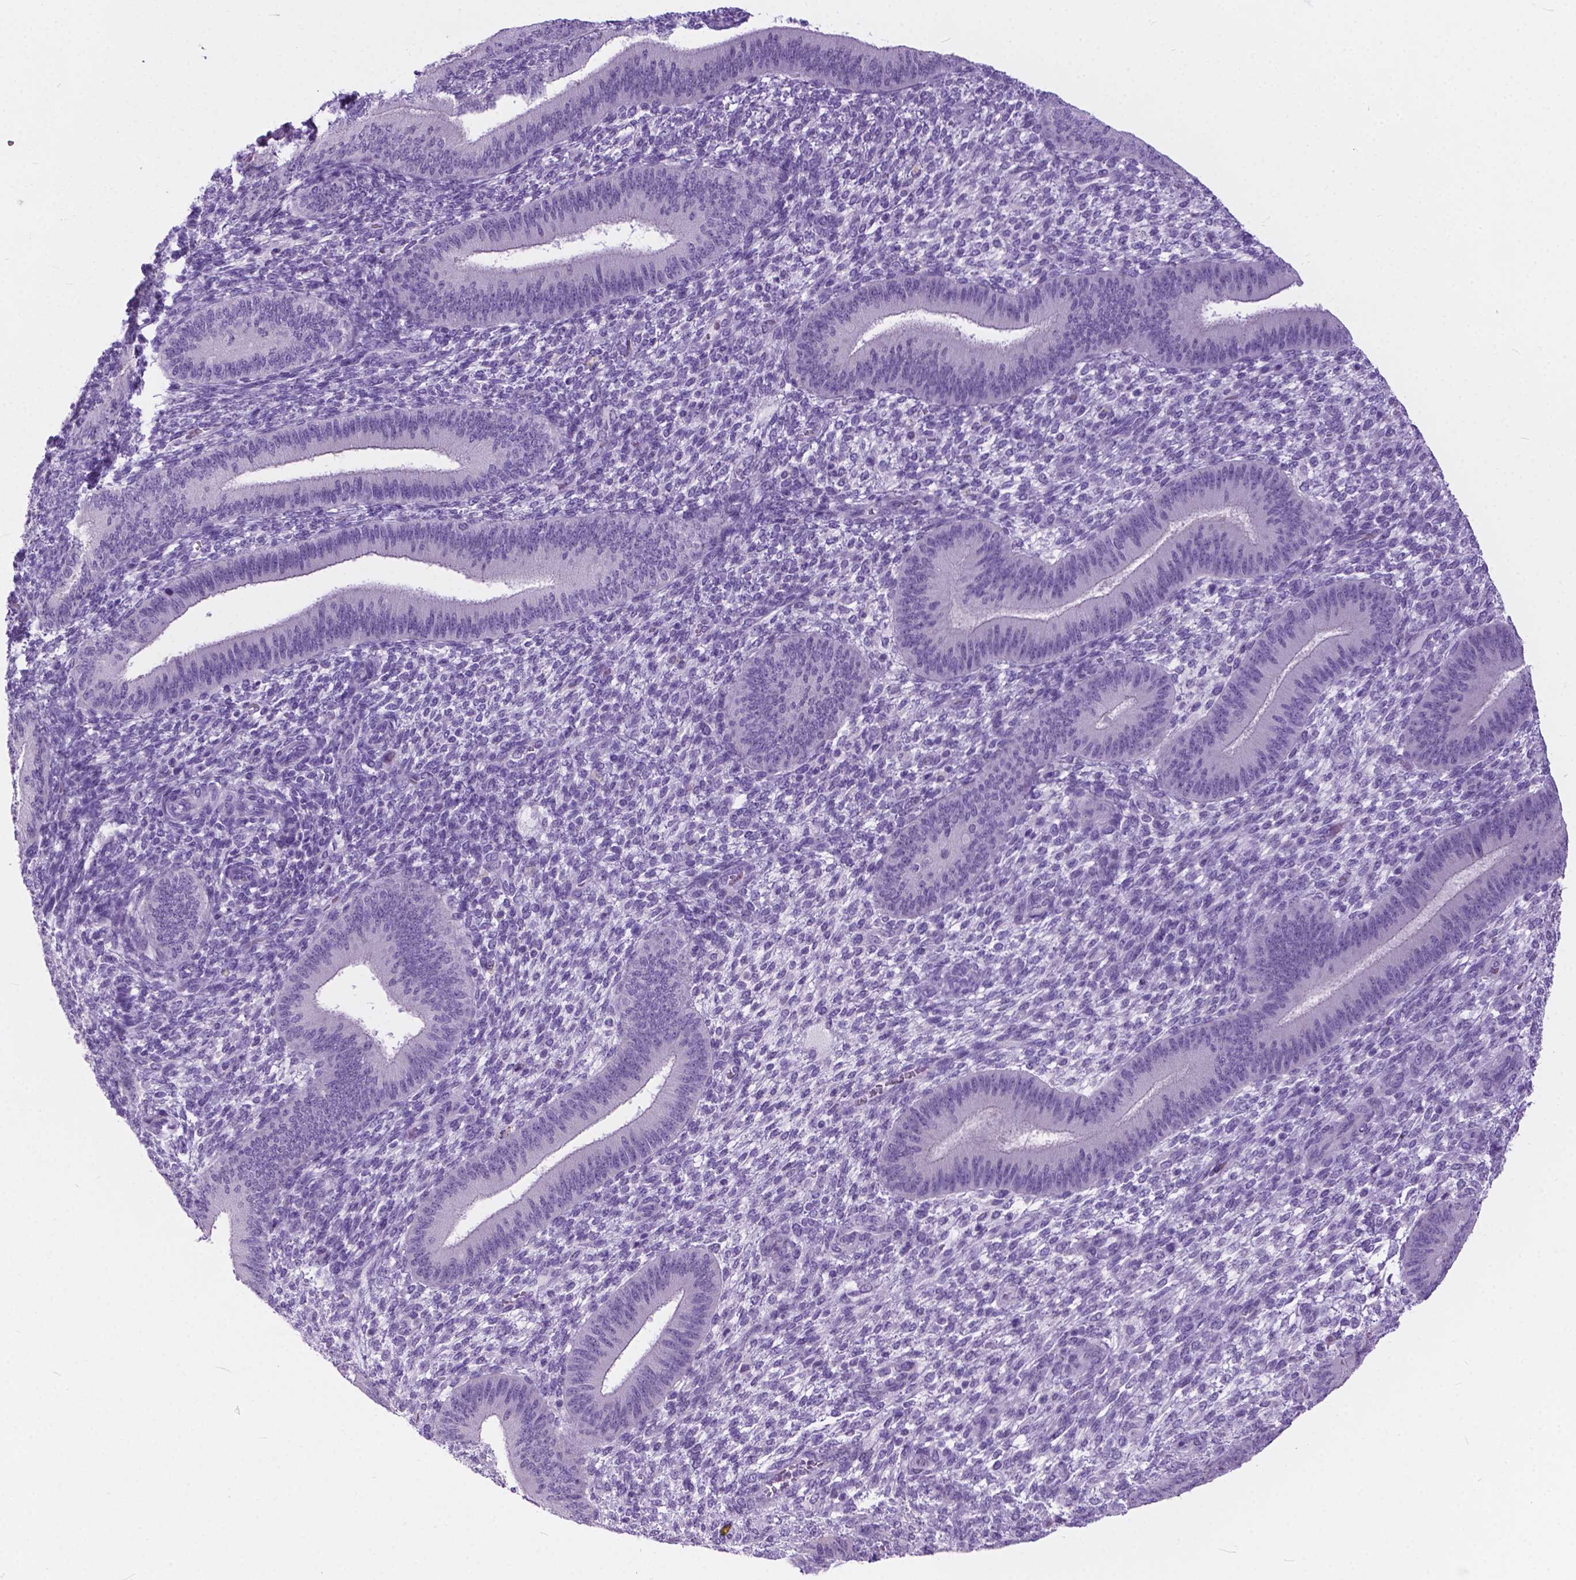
{"staining": {"intensity": "negative", "quantity": "none", "location": "none"}, "tissue": "endometrium", "cell_type": "Cells in endometrial stroma", "image_type": "normal", "snomed": [{"axis": "morphology", "description": "Normal tissue, NOS"}, {"axis": "topography", "description": "Endometrium"}], "caption": "Human endometrium stained for a protein using immunohistochemistry demonstrates no positivity in cells in endometrial stroma.", "gene": "ARMS2", "patient": {"sex": "female", "age": 39}}